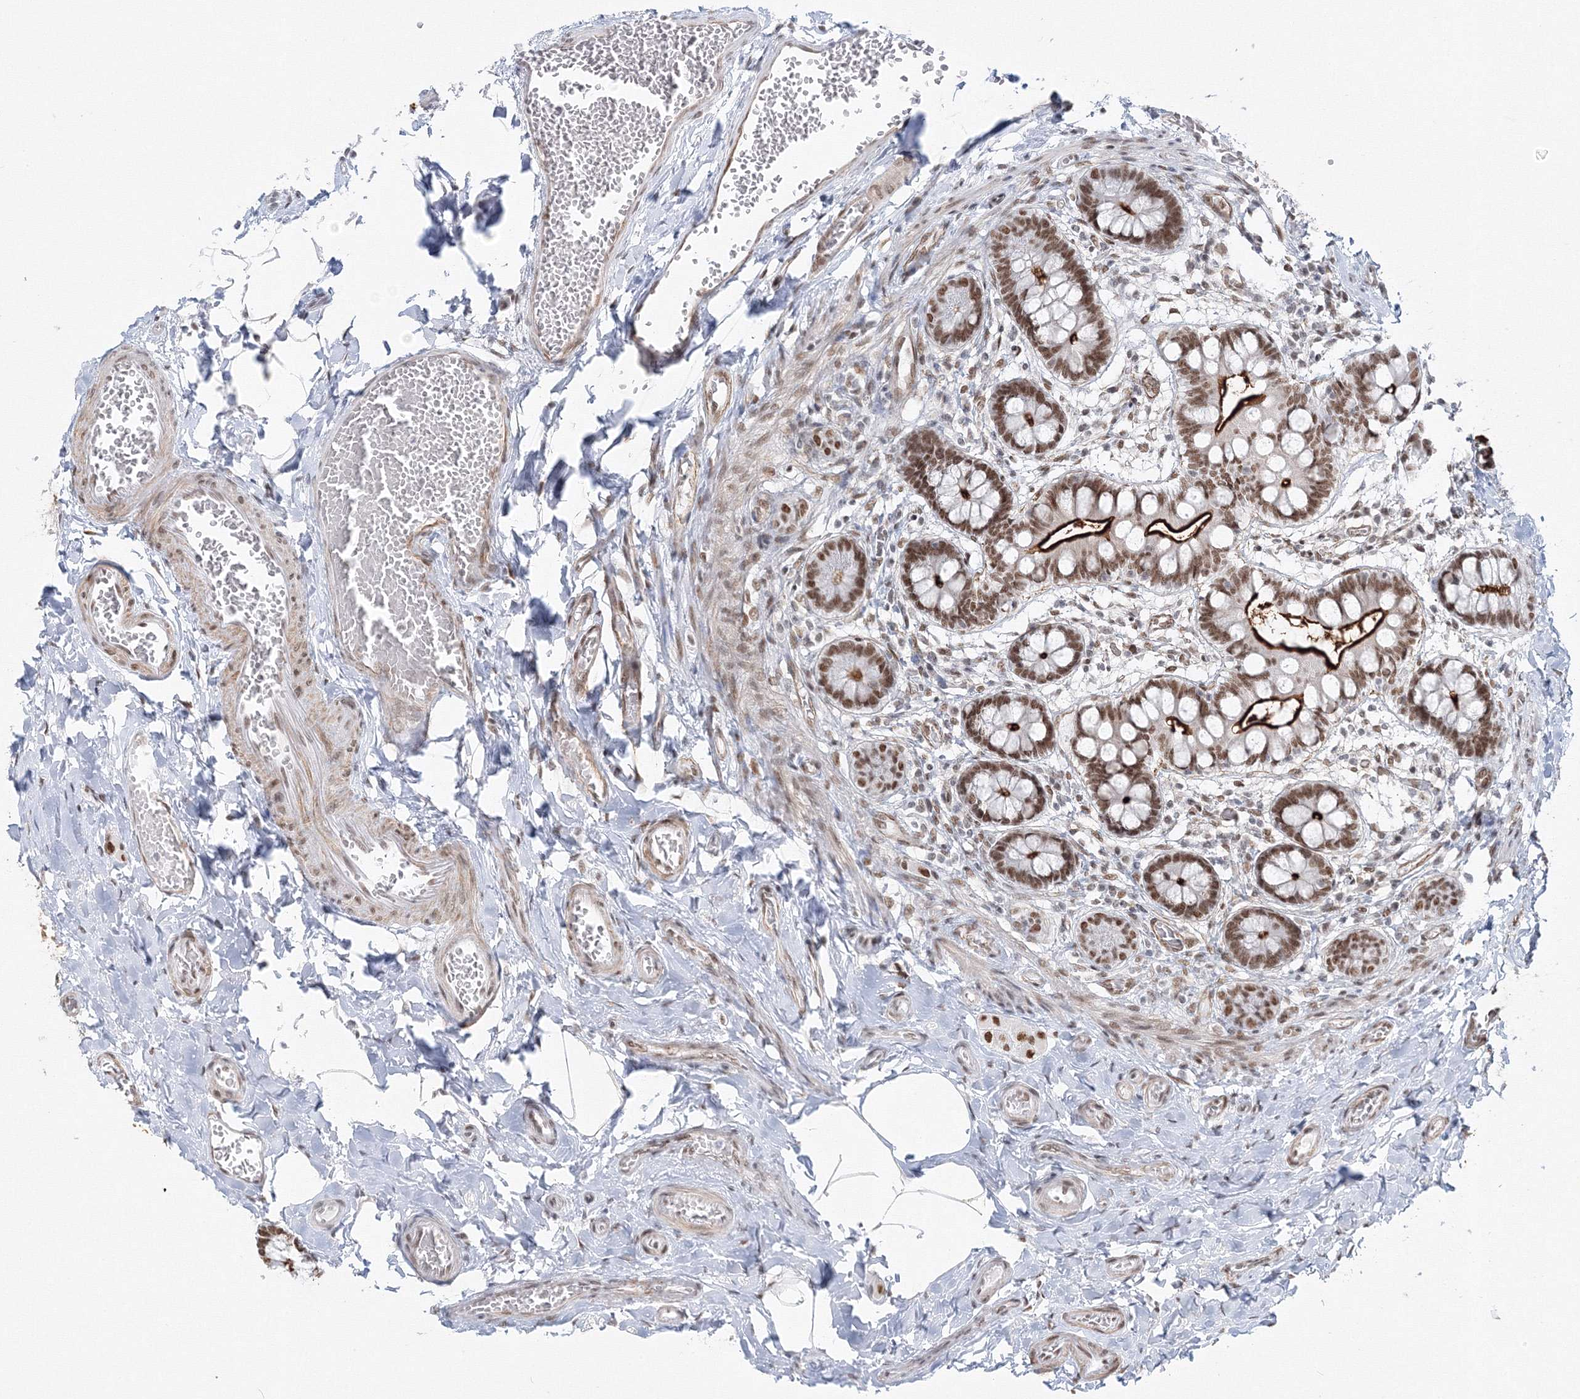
{"staining": {"intensity": "strong", "quantity": ">75%", "location": "cytoplasmic/membranous,nuclear"}, "tissue": "small intestine", "cell_type": "Glandular cells", "image_type": "normal", "snomed": [{"axis": "morphology", "description": "Normal tissue, NOS"}, {"axis": "topography", "description": "Small intestine"}], "caption": "Protein positivity by immunohistochemistry (IHC) shows strong cytoplasmic/membranous,nuclear expression in approximately >75% of glandular cells in normal small intestine.", "gene": "ZNF638", "patient": {"sex": "male", "age": 52}}